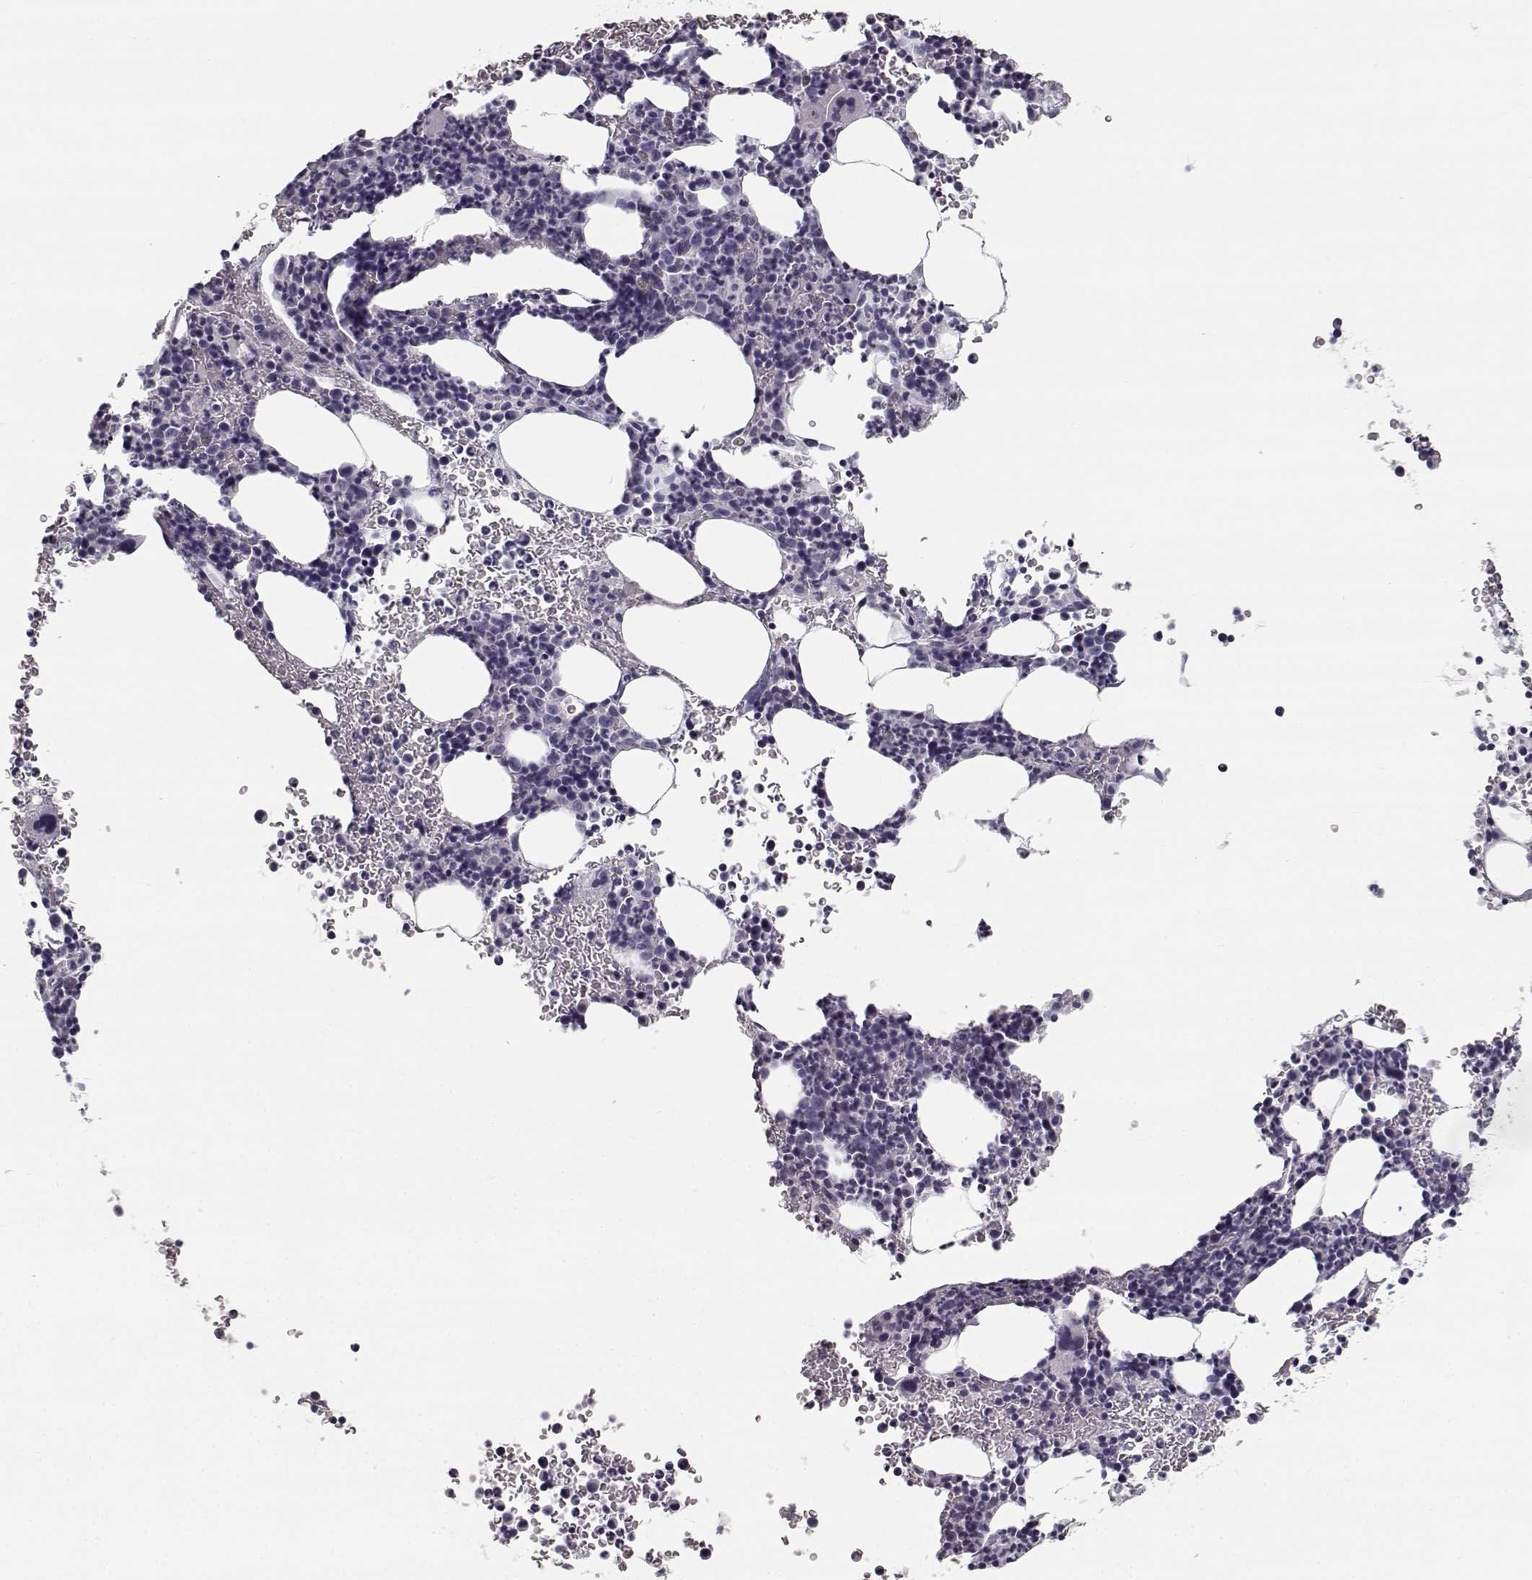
{"staining": {"intensity": "negative", "quantity": "none", "location": "none"}, "tissue": "bone marrow", "cell_type": "Hematopoietic cells", "image_type": "normal", "snomed": [{"axis": "morphology", "description": "Normal tissue, NOS"}, {"axis": "topography", "description": "Bone marrow"}], "caption": "Immunohistochemistry of normal human bone marrow shows no expression in hematopoietic cells. (DAB (3,3'-diaminobenzidine) immunohistochemistry with hematoxylin counter stain).", "gene": "SEMG2", "patient": {"sex": "male", "age": 72}}